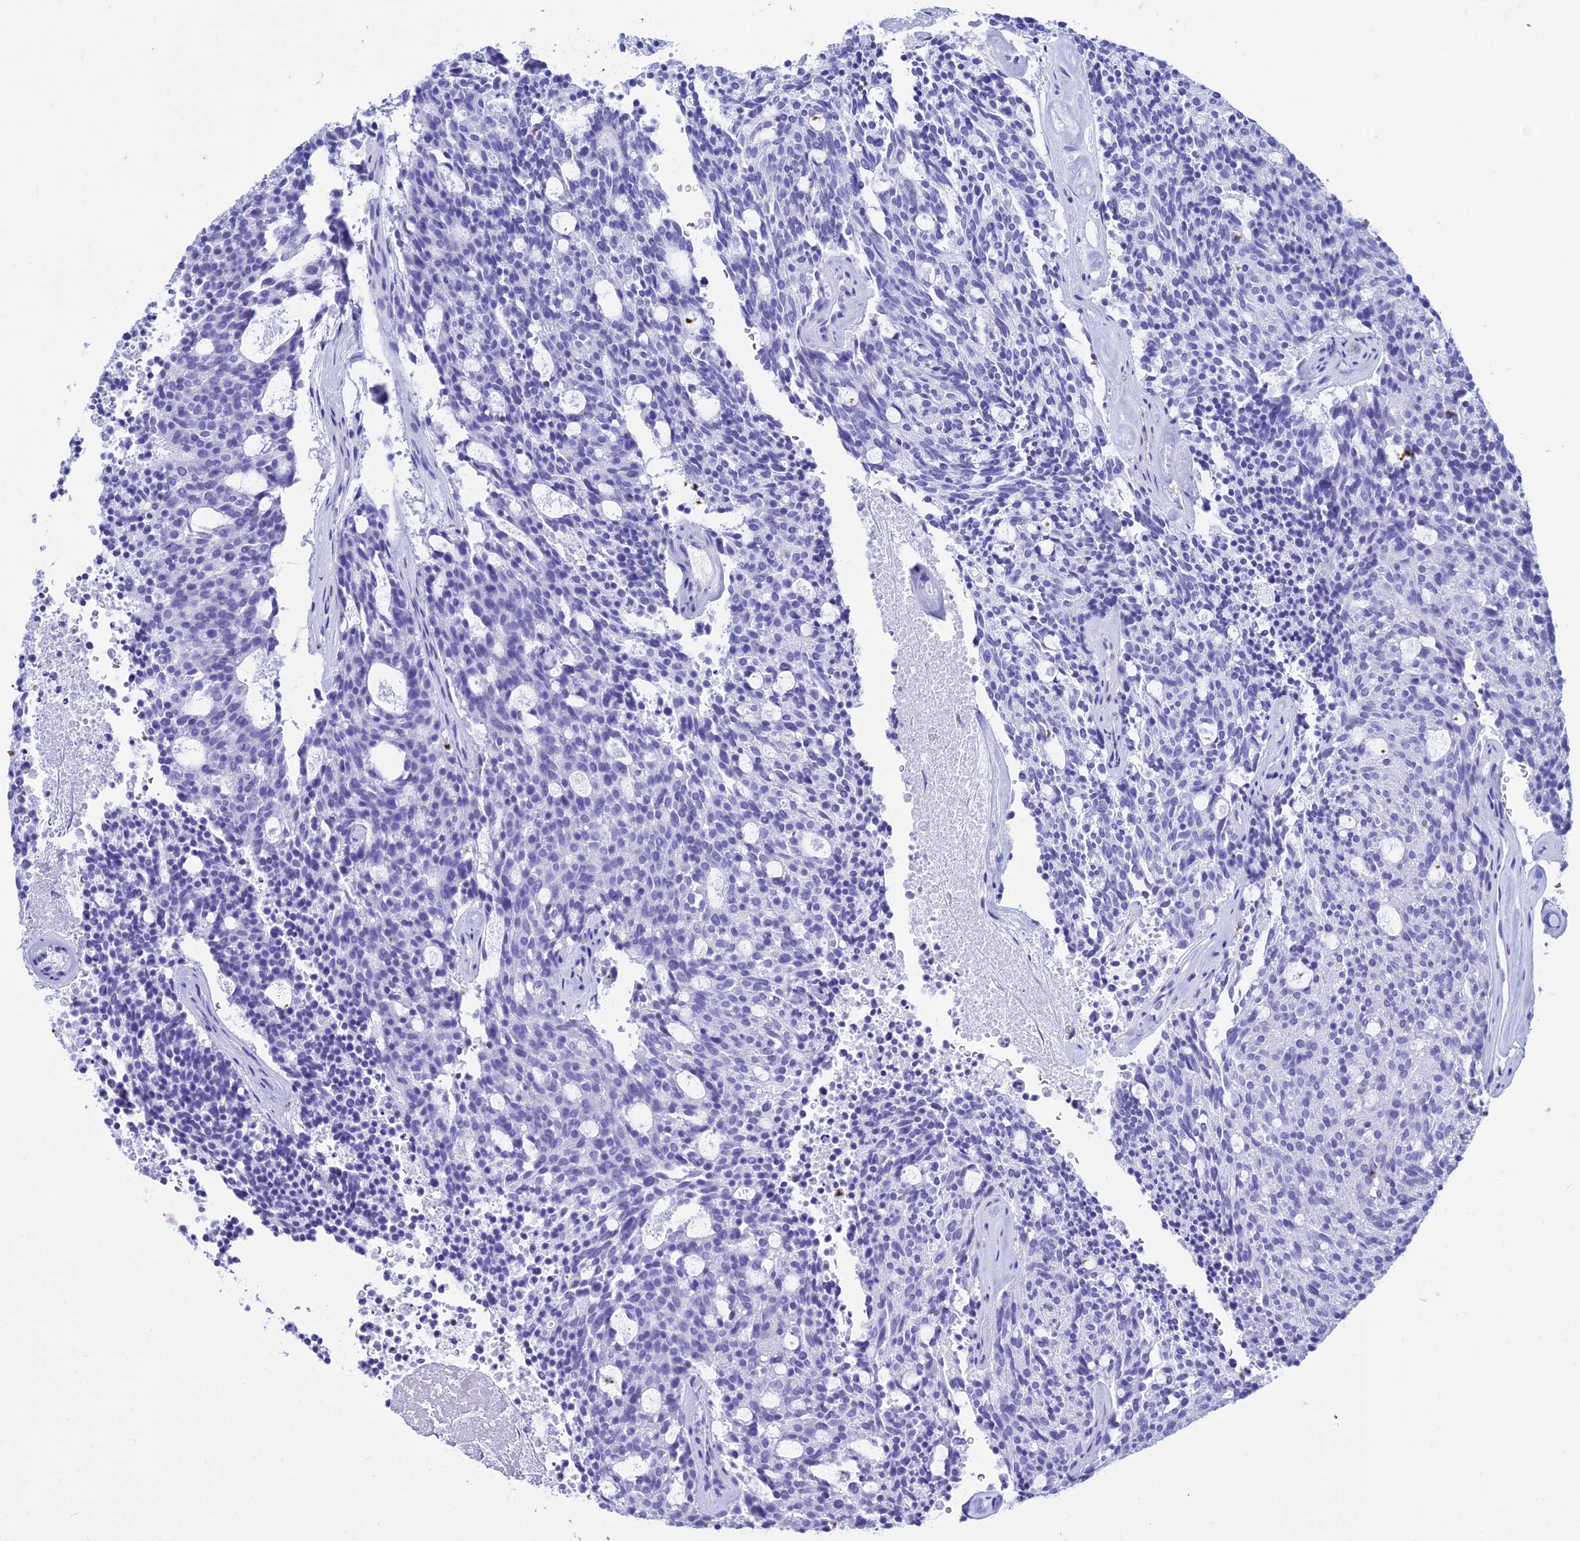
{"staining": {"intensity": "negative", "quantity": "none", "location": "none"}, "tissue": "carcinoid", "cell_type": "Tumor cells", "image_type": "cancer", "snomed": [{"axis": "morphology", "description": "Carcinoid, malignant, NOS"}, {"axis": "topography", "description": "Pancreas"}], "caption": "A micrograph of carcinoid (malignant) stained for a protein displays no brown staining in tumor cells.", "gene": "ZNF442", "patient": {"sex": "female", "age": 54}}